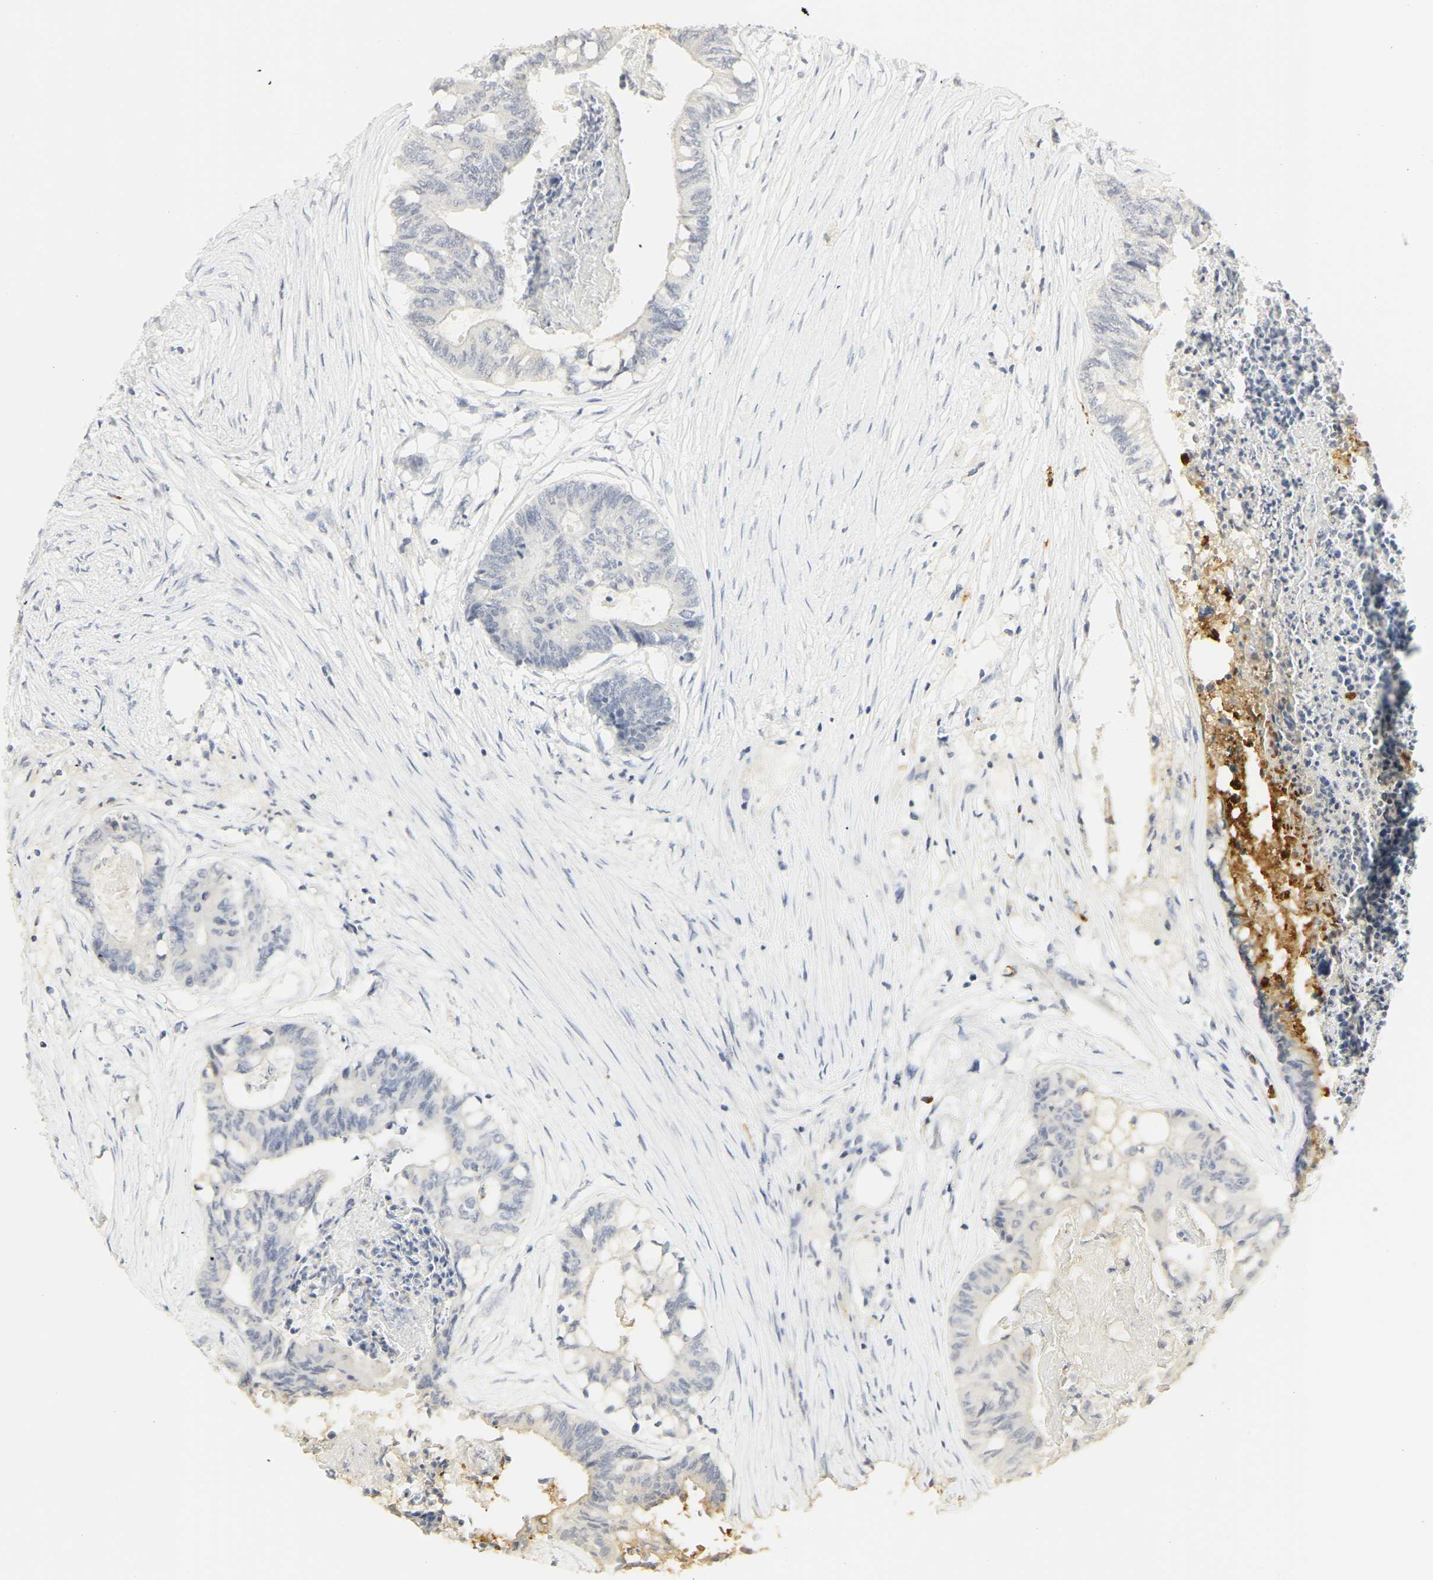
{"staining": {"intensity": "weak", "quantity": "<25%", "location": "cytoplasmic/membranous"}, "tissue": "colorectal cancer", "cell_type": "Tumor cells", "image_type": "cancer", "snomed": [{"axis": "morphology", "description": "Adenocarcinoma, NOS"}, {"axis": "topography", "description": "Rectum"}], "caption": "The IHC histopathology image has no significant positivity in tumor cells of colorectal adenocarcinoma tissue.", "gene": "MPO", "patient": {"sex": "male", "age": 63}}